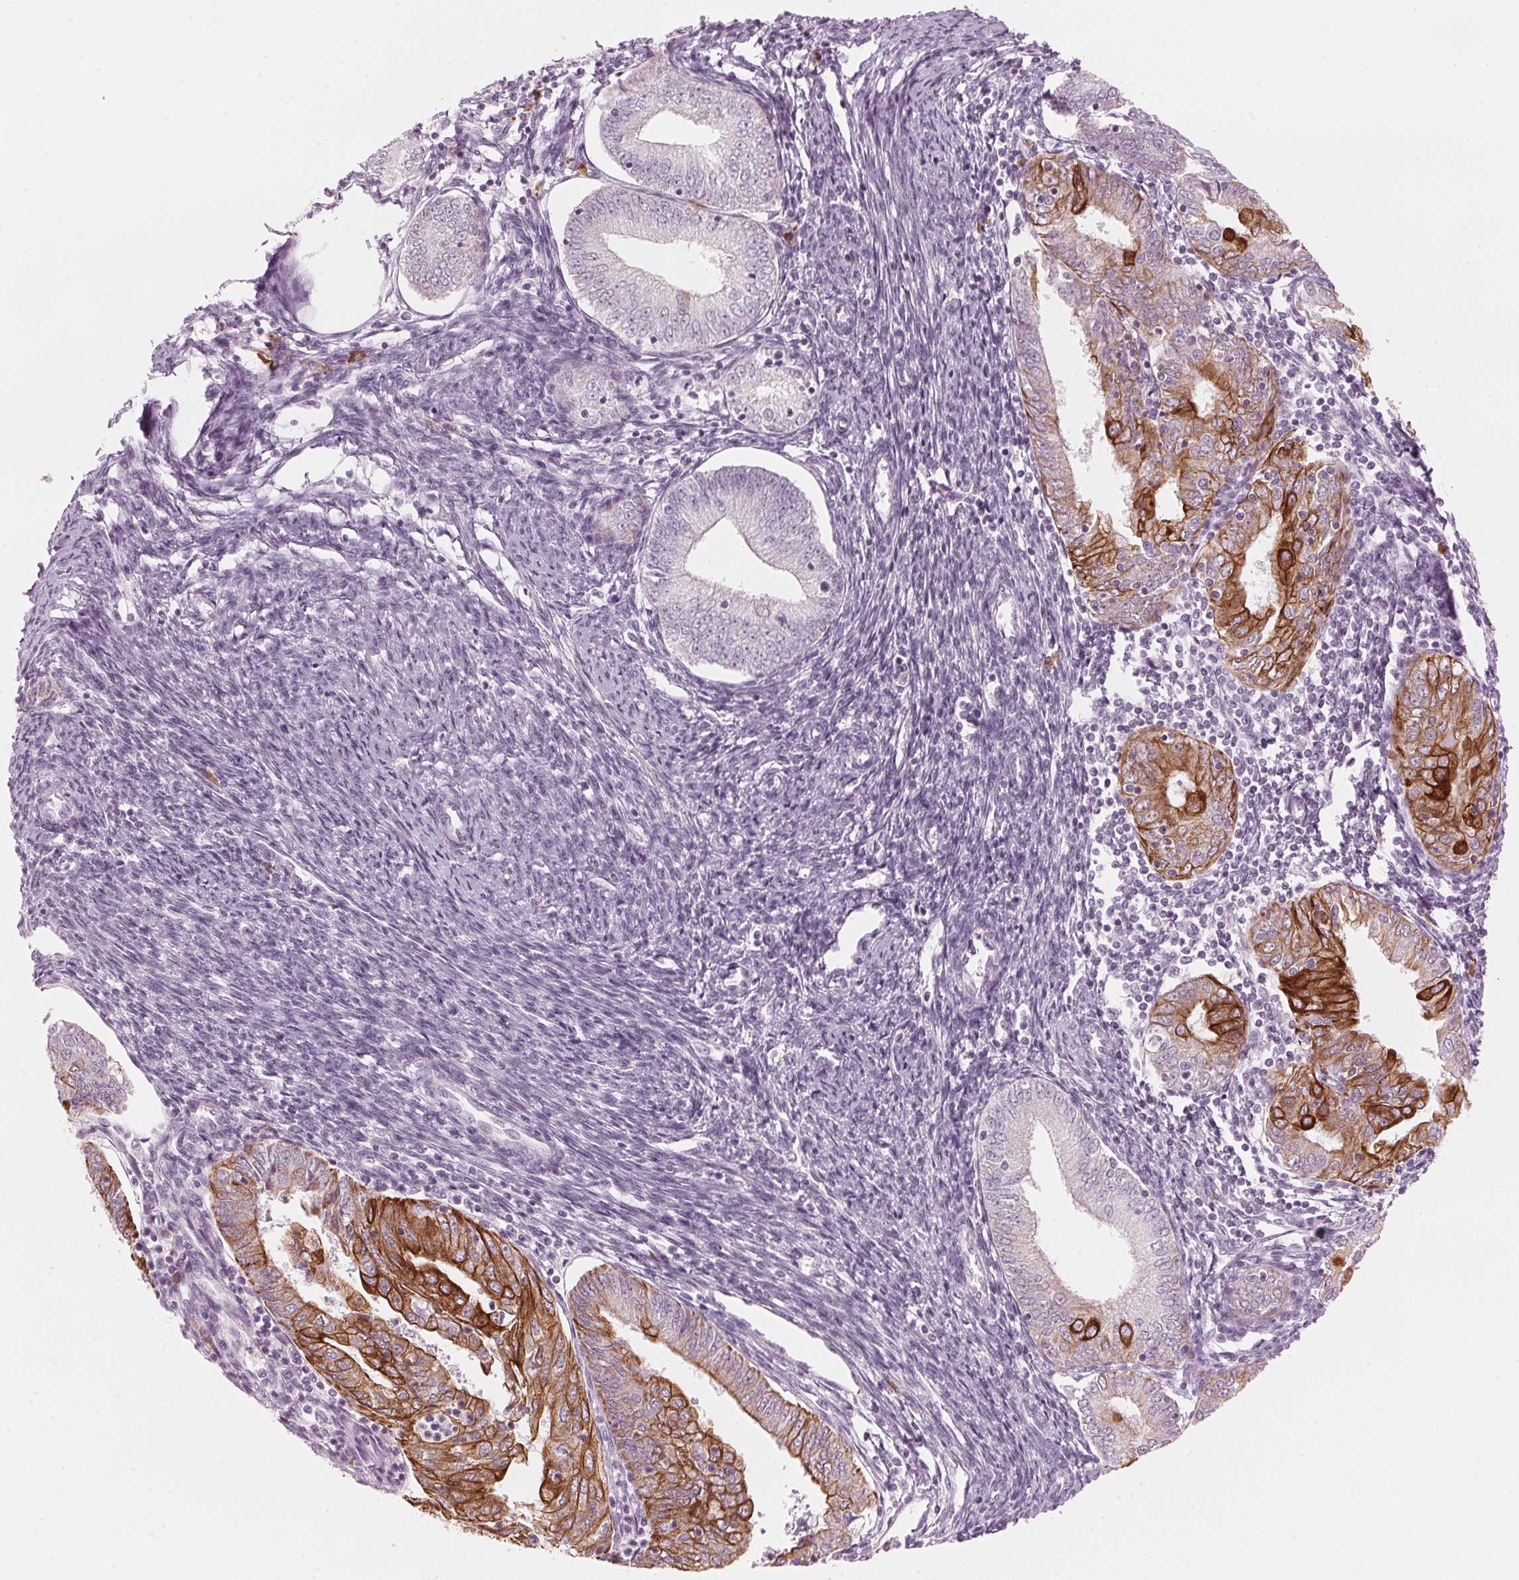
{"staining": {"intensity": "strong", "quantity": "25%-75%", "location": "cytoplasmic/membranous"}, "tissue": "endometrial cancer", "cell_type": "Tumor cells", "image_type": "cancer", "snomed": [{"axis": "morphology", "description": "Adenocarcinoma, NOS"}, {"axis": "topography", "description": "Endometrium"}], "caption": "Protein expression analysis of human endometrial cancer reveals strong cytoplasmic/membranous expression in about 25%-75% of tumor cells. (DAB IHC, brown staining for protein, blue staining for nuclei).", "gene": "SCTR", "patient": {"sex": "female", "age": 55}}